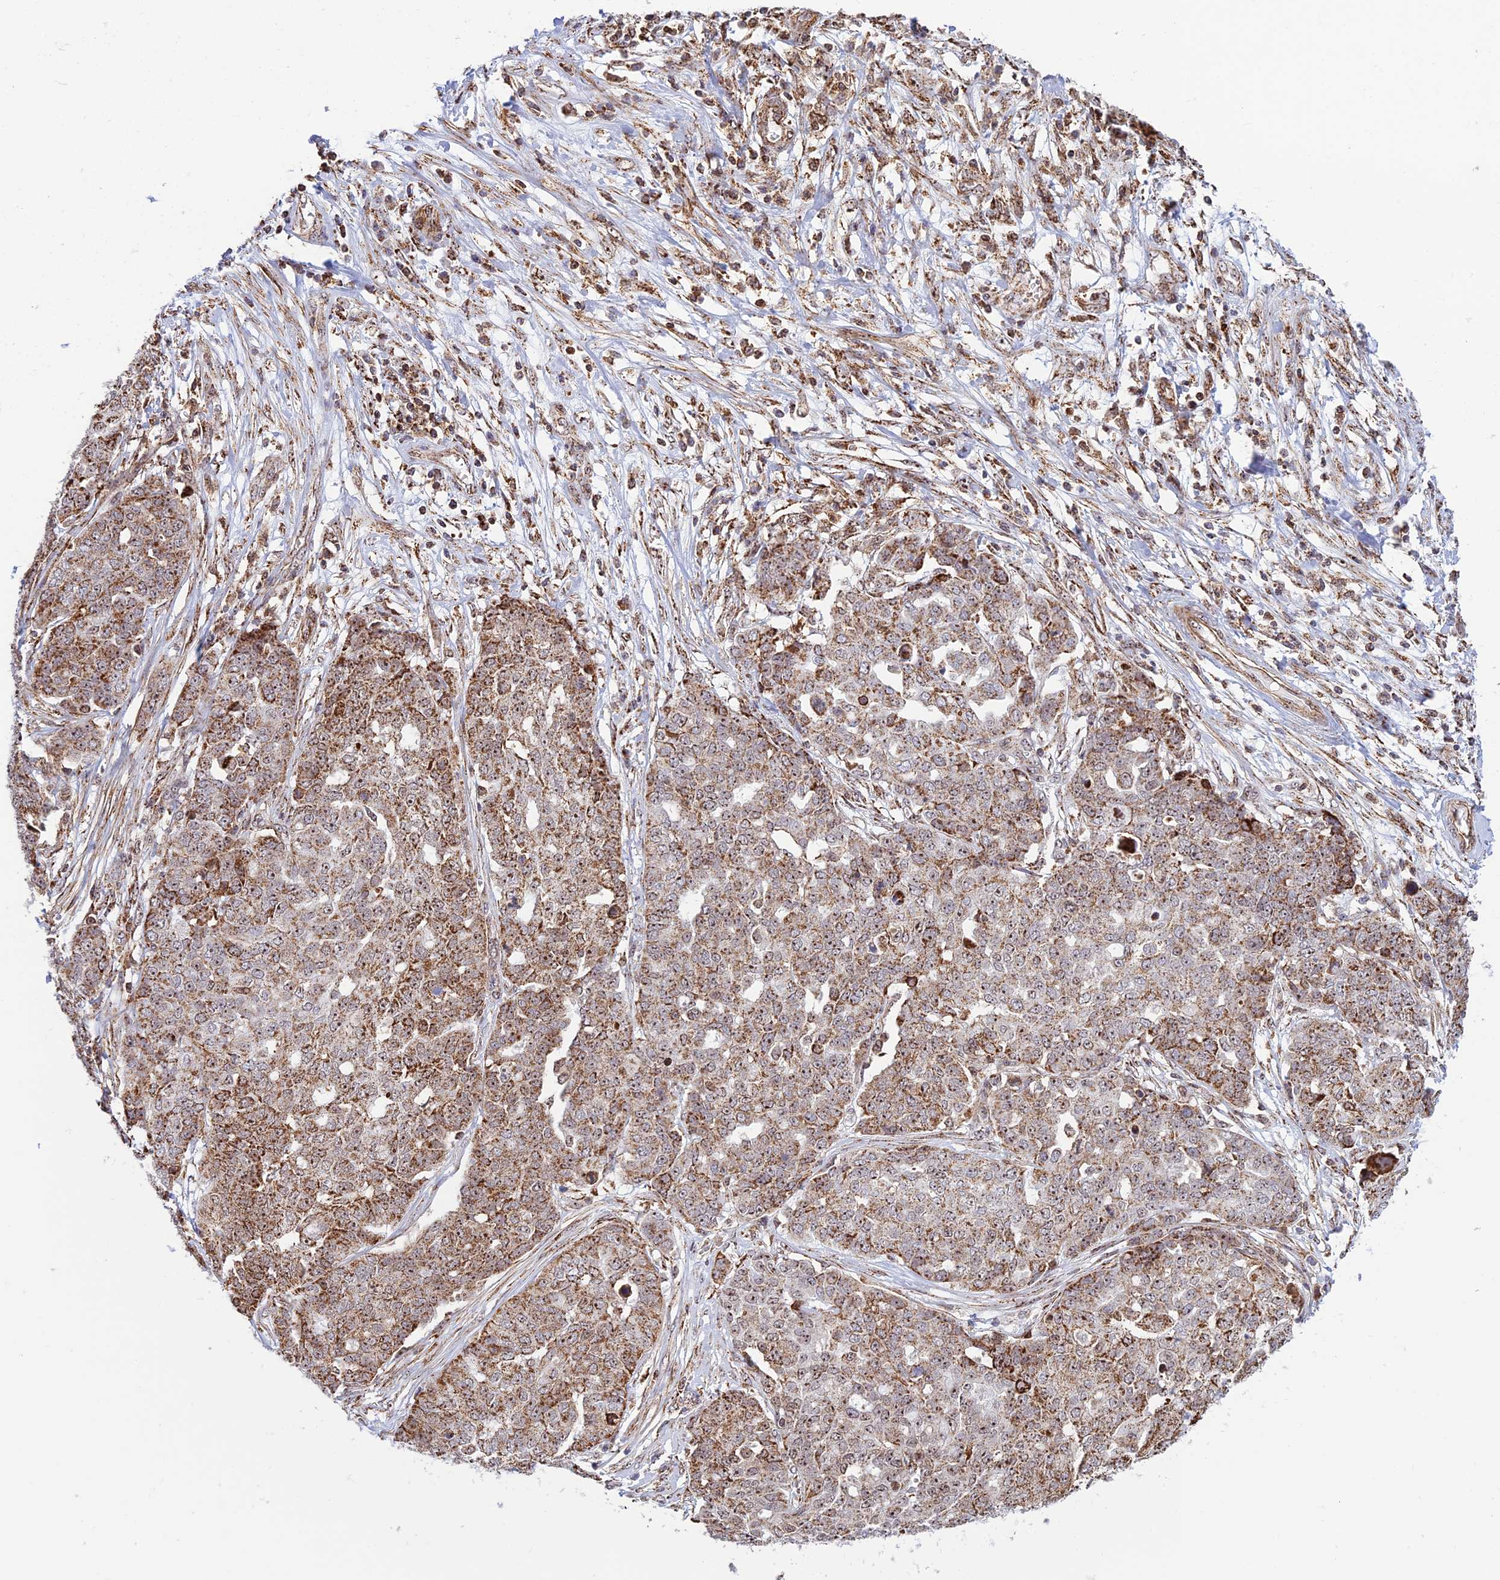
{"staining": {"intensity": "strong", "quantity": "25%-75%", "location": "cytoplasmic/membranous"}, "tissue": "ovarian cancer", "cell_type": "Tumor cells", "image_type": "cancer", "snomed": [{"axis": "morphology", "description": "Cystadenocarcinoma, serous, NOS"}, {"axis": "topography", "description": "Soft tissue"}, {"axis": "topography", "description": "Ovary"}], "caption": "Ovarian cancer stained for a protein demonstrates strong cytoplasmic/membranous positivity in tumor cells. (Brightfield microscopy of DAB IHC at high magnification).", "gene": "POLR1G", "patient": {"sex": "female", "age": 57}}